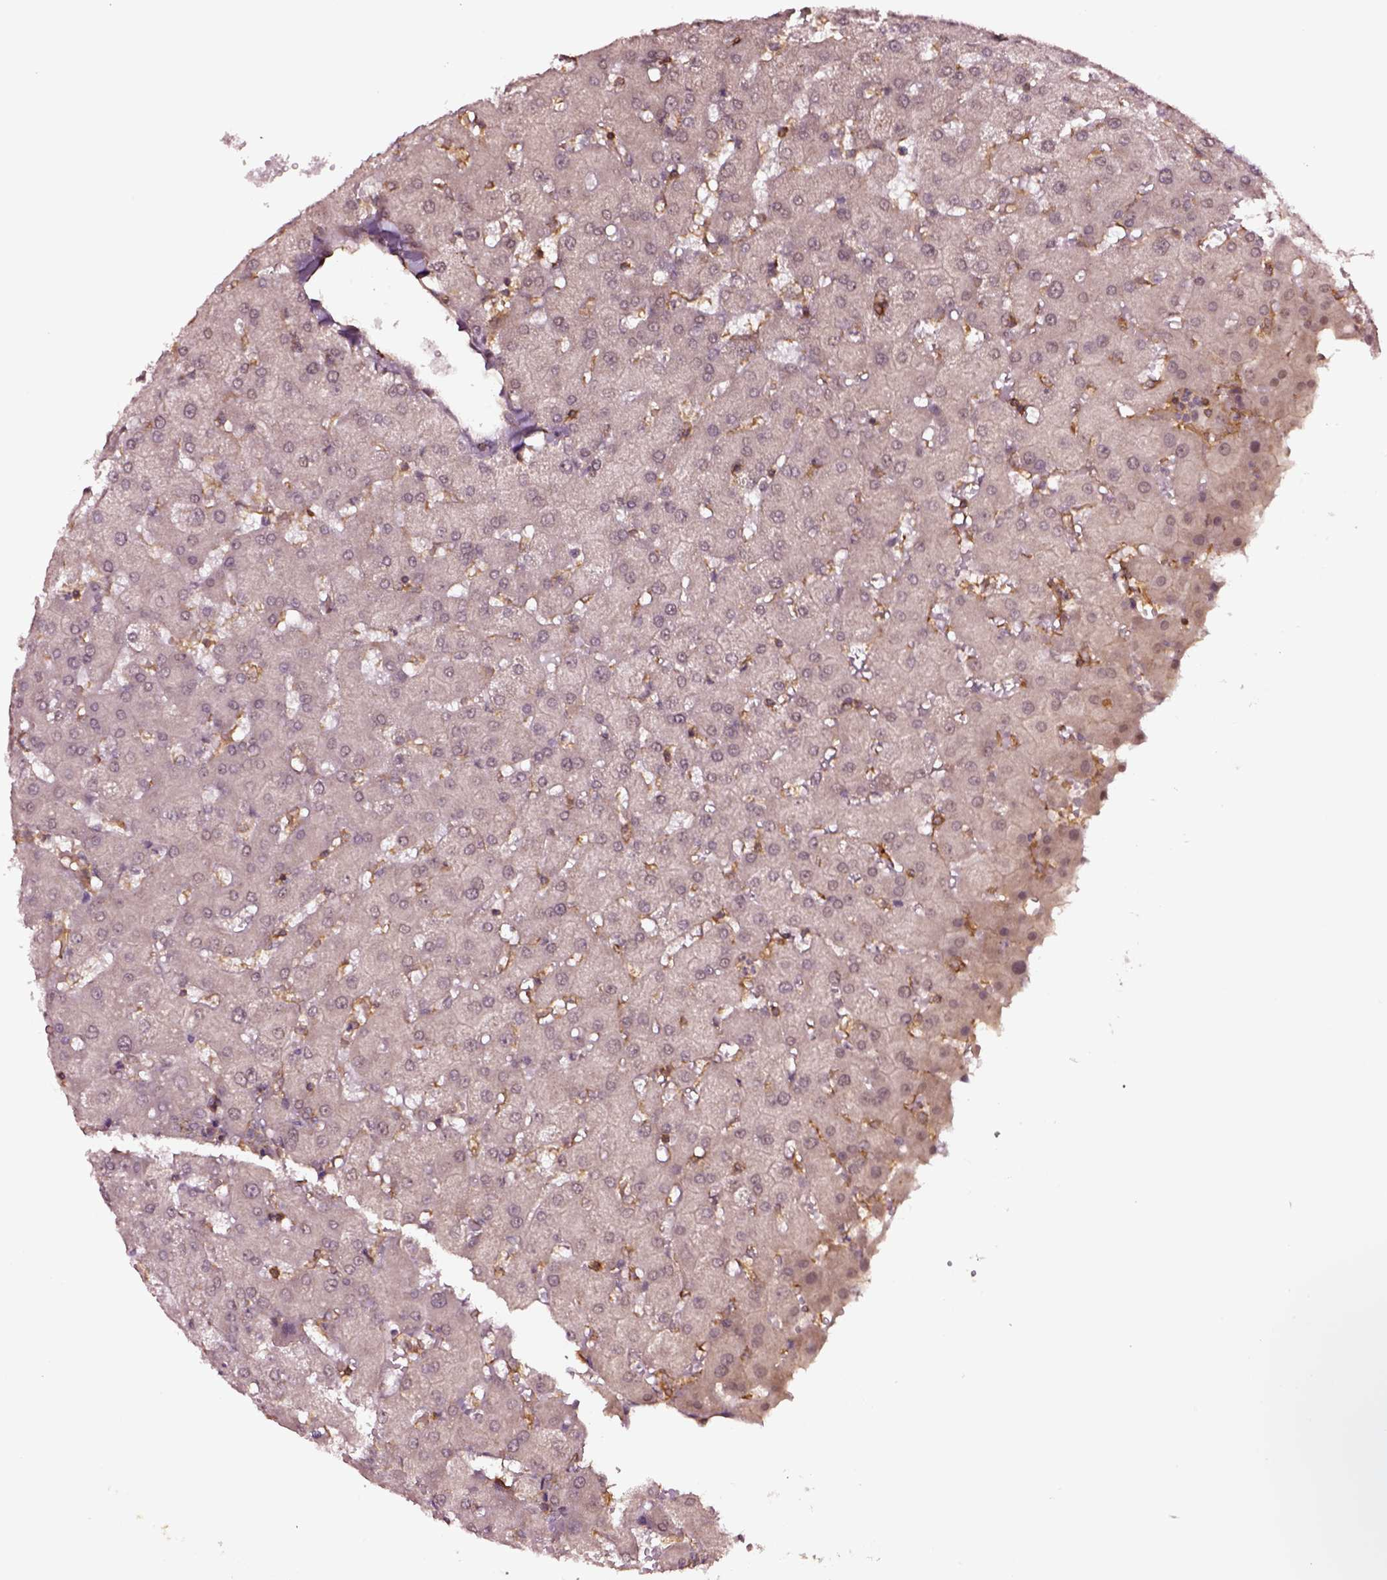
{"staining": {"intensity": "moderate", "quantity": ">75%", "location": "cytoplasmic/membranous"}, "tissue": "liver", "cell_type": "Cholangiocytes", "image_type": "normal", "snomed": [{"axis": "morphology", "description": "Normal tissue, NOS"}, {"axis": "topography", "description": "Liver"}], "caption": "IHC image of normal liver: human liver stained using IHC demonstrates medium levels of moderate protein expression localized specifically in the cytoplasmic/membranous of cholangiocytes, appearing as a cytoplasmic/membranous brown color.", "gene": "RASSF5", "patient": {"sex": "female", "age": 63}}